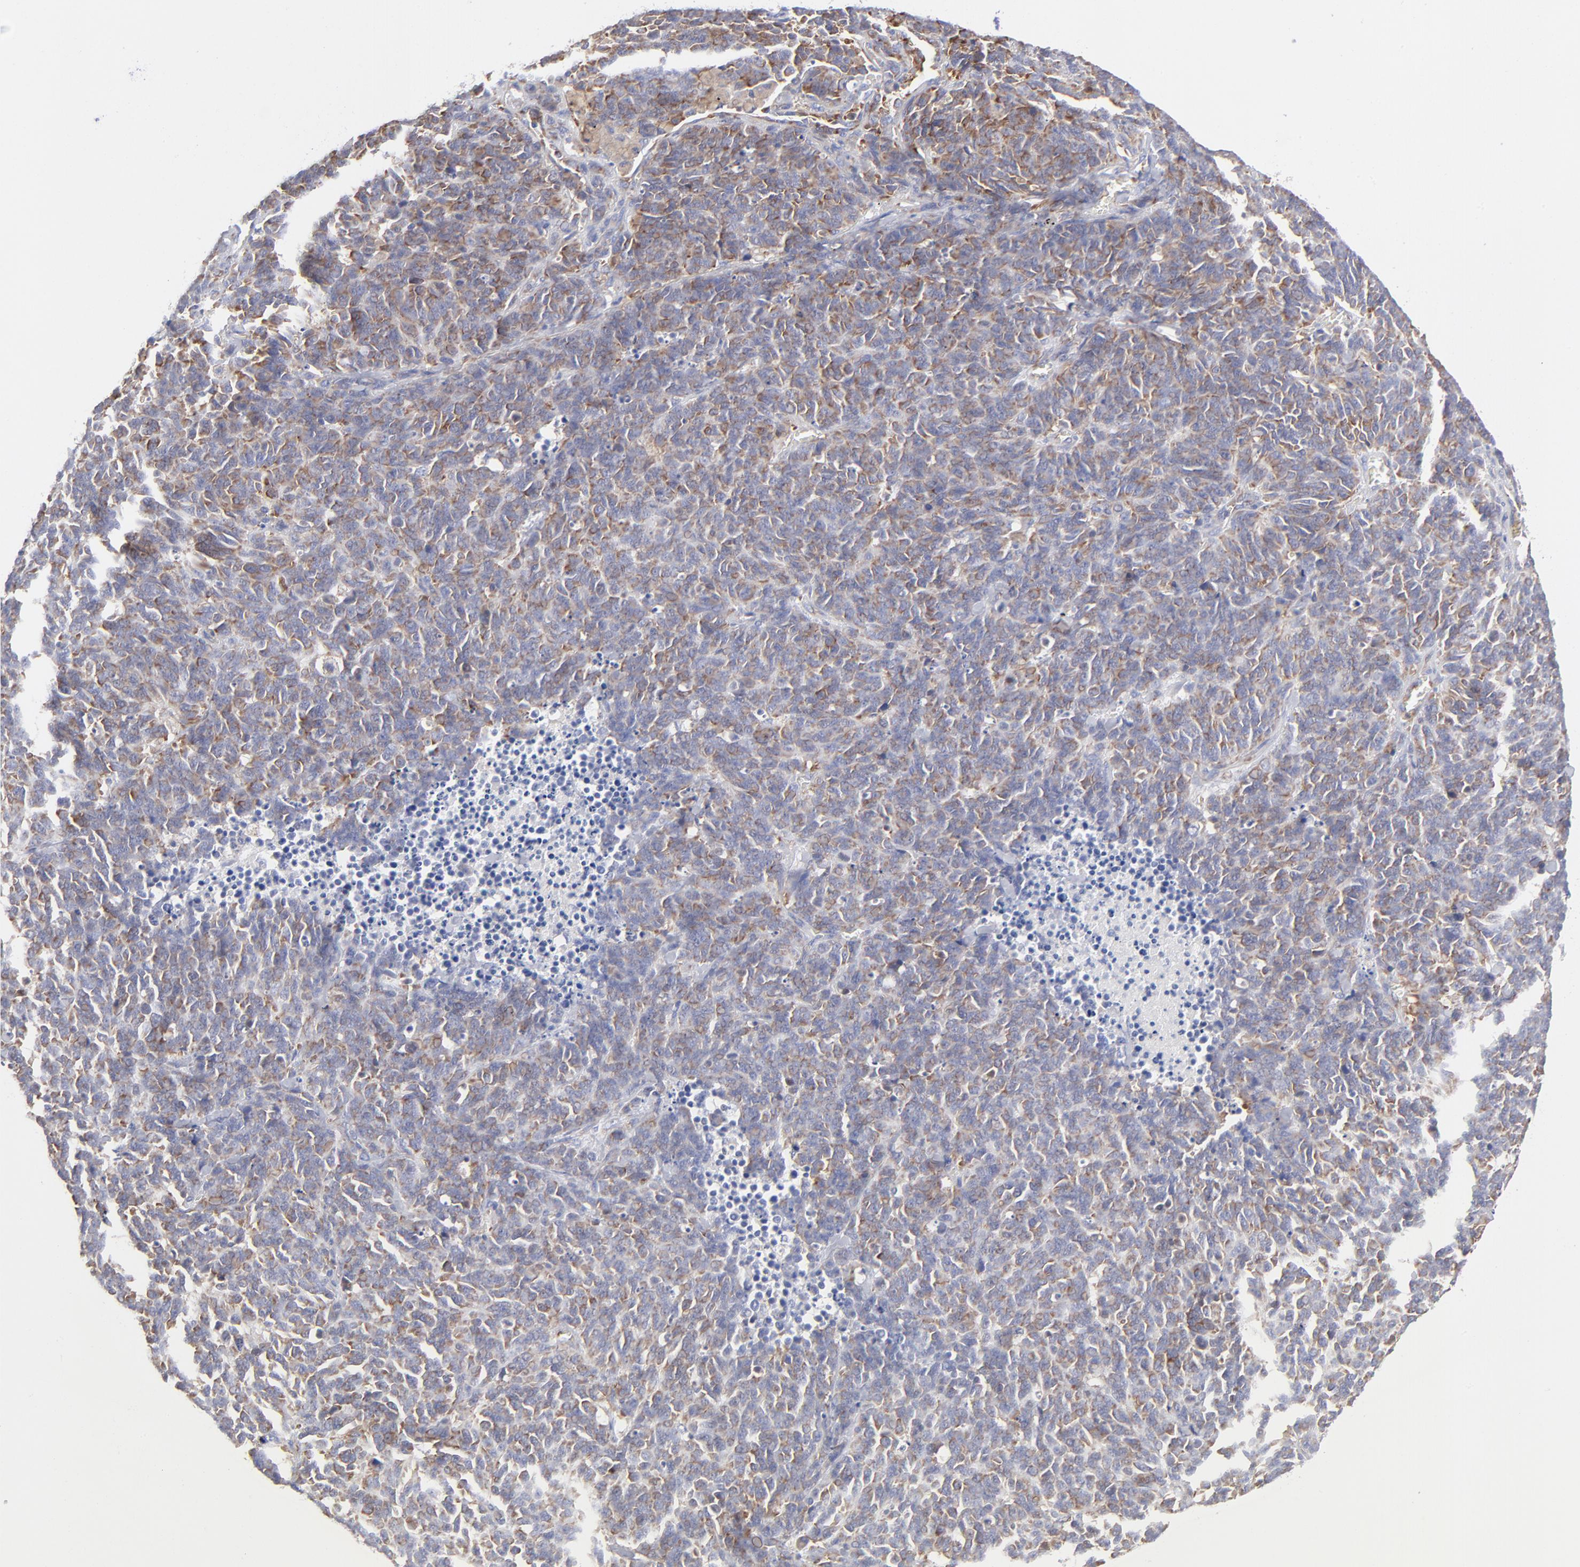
{"staining": {"intensity": "moderate", "quantity": ">75%", "location": "cytoplasmic/membranous"}, "tissue": "lung cancer", "cell_type": "Tumor cells", "image_type": "cancer", "snomed": [{"axis": "morphology", "description": "Neoplasm, malignant, NOS"}, {"axis": "topography", "description": "Lung"}], "caption": "This micrograph demonstrates IHC staining of lung cancer (neoplasm (malignant)), with medium moderate cytoplasmic/membranous positivity in about >75% of tumor cells.", "gene": "EIF2AK2", "patient": {"sex": "female", "age": 58}}